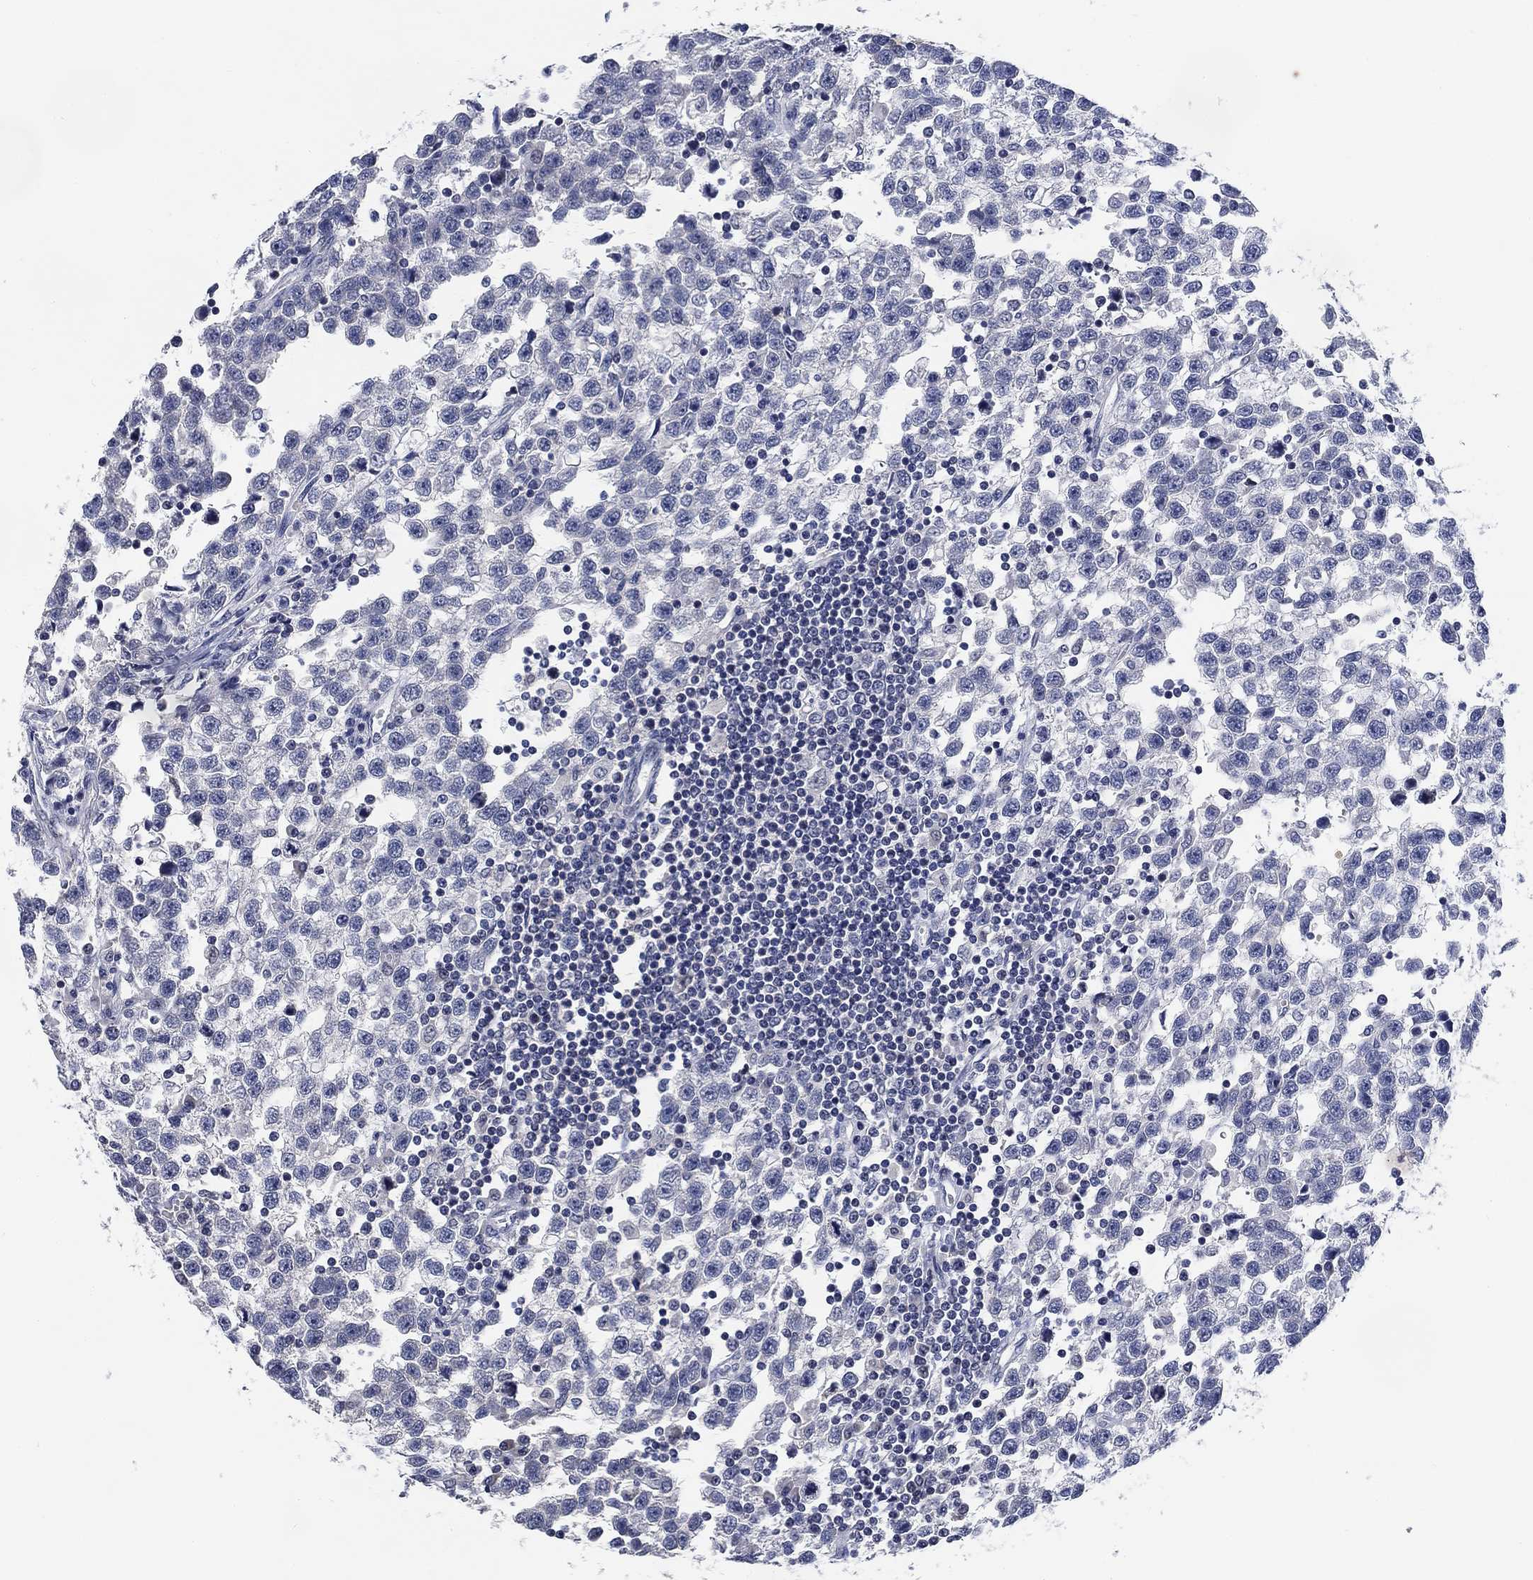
{"staining": {"intensity": "negative", "quantity": "none", "location": "none"}, "tissue": "testis cancer", "cell_type": "Tumor cells", "image_type": "cancer", "snomed": [{"axis": "morphology", "description": "Seminoma, NOS"}, {"axis": "topography", "description": "Testis"}], "caption": "There is no significant positivity in tumor cells of testis cancer.", "gene": "DAZL", "patient": {"sex": "male", "age": 34}}